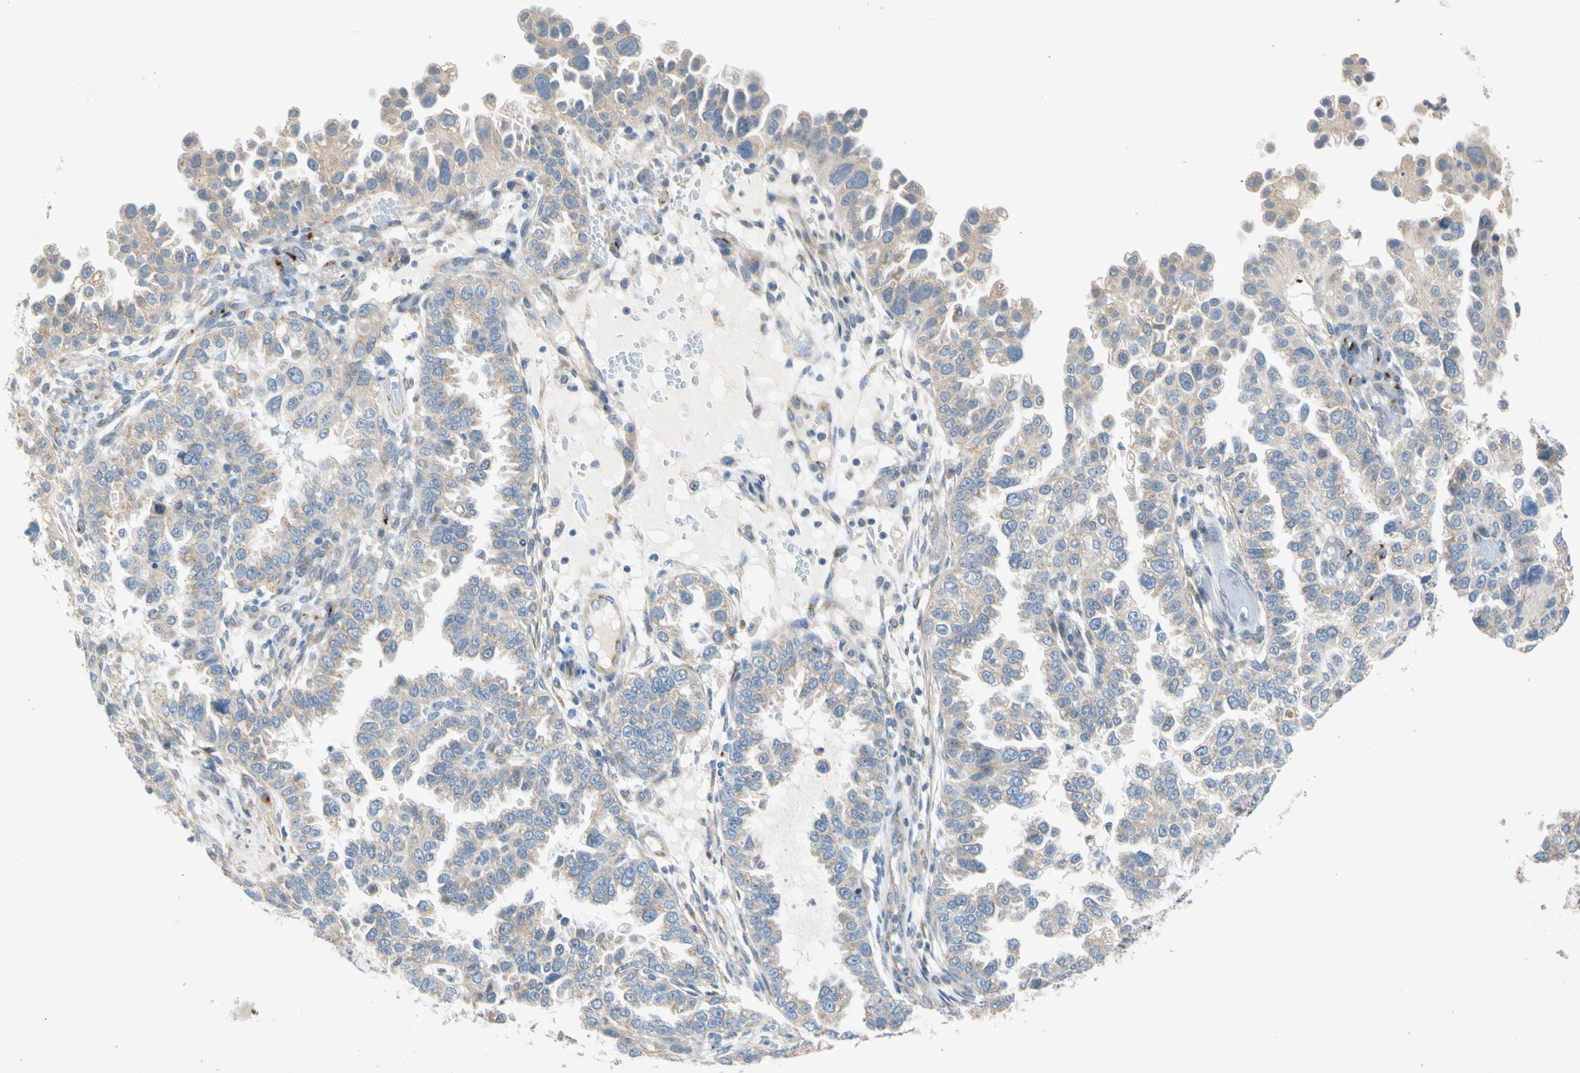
{"staining": {"intensity": "weak", "quantity": ">75%", "location": "cytoplasmic/membranous"}, "tissue": "endometrial cancer", "cell_type": "Tumor cells", "image_type": "cancer", "snomed": [{"axis": "morphology", "description": "Adenocarcinoma, NOS"}, {"axis": "topography", "description": "Endometrium"}], "caption": "Brown immunohistochemical staining in human endometrial adenocarcinoma reveals weak cytoplasmic/membranous expression in approximately >75% of tumor cells.", "gene": "GASK1B", "patient": {"sex": "female", "age": 85}}